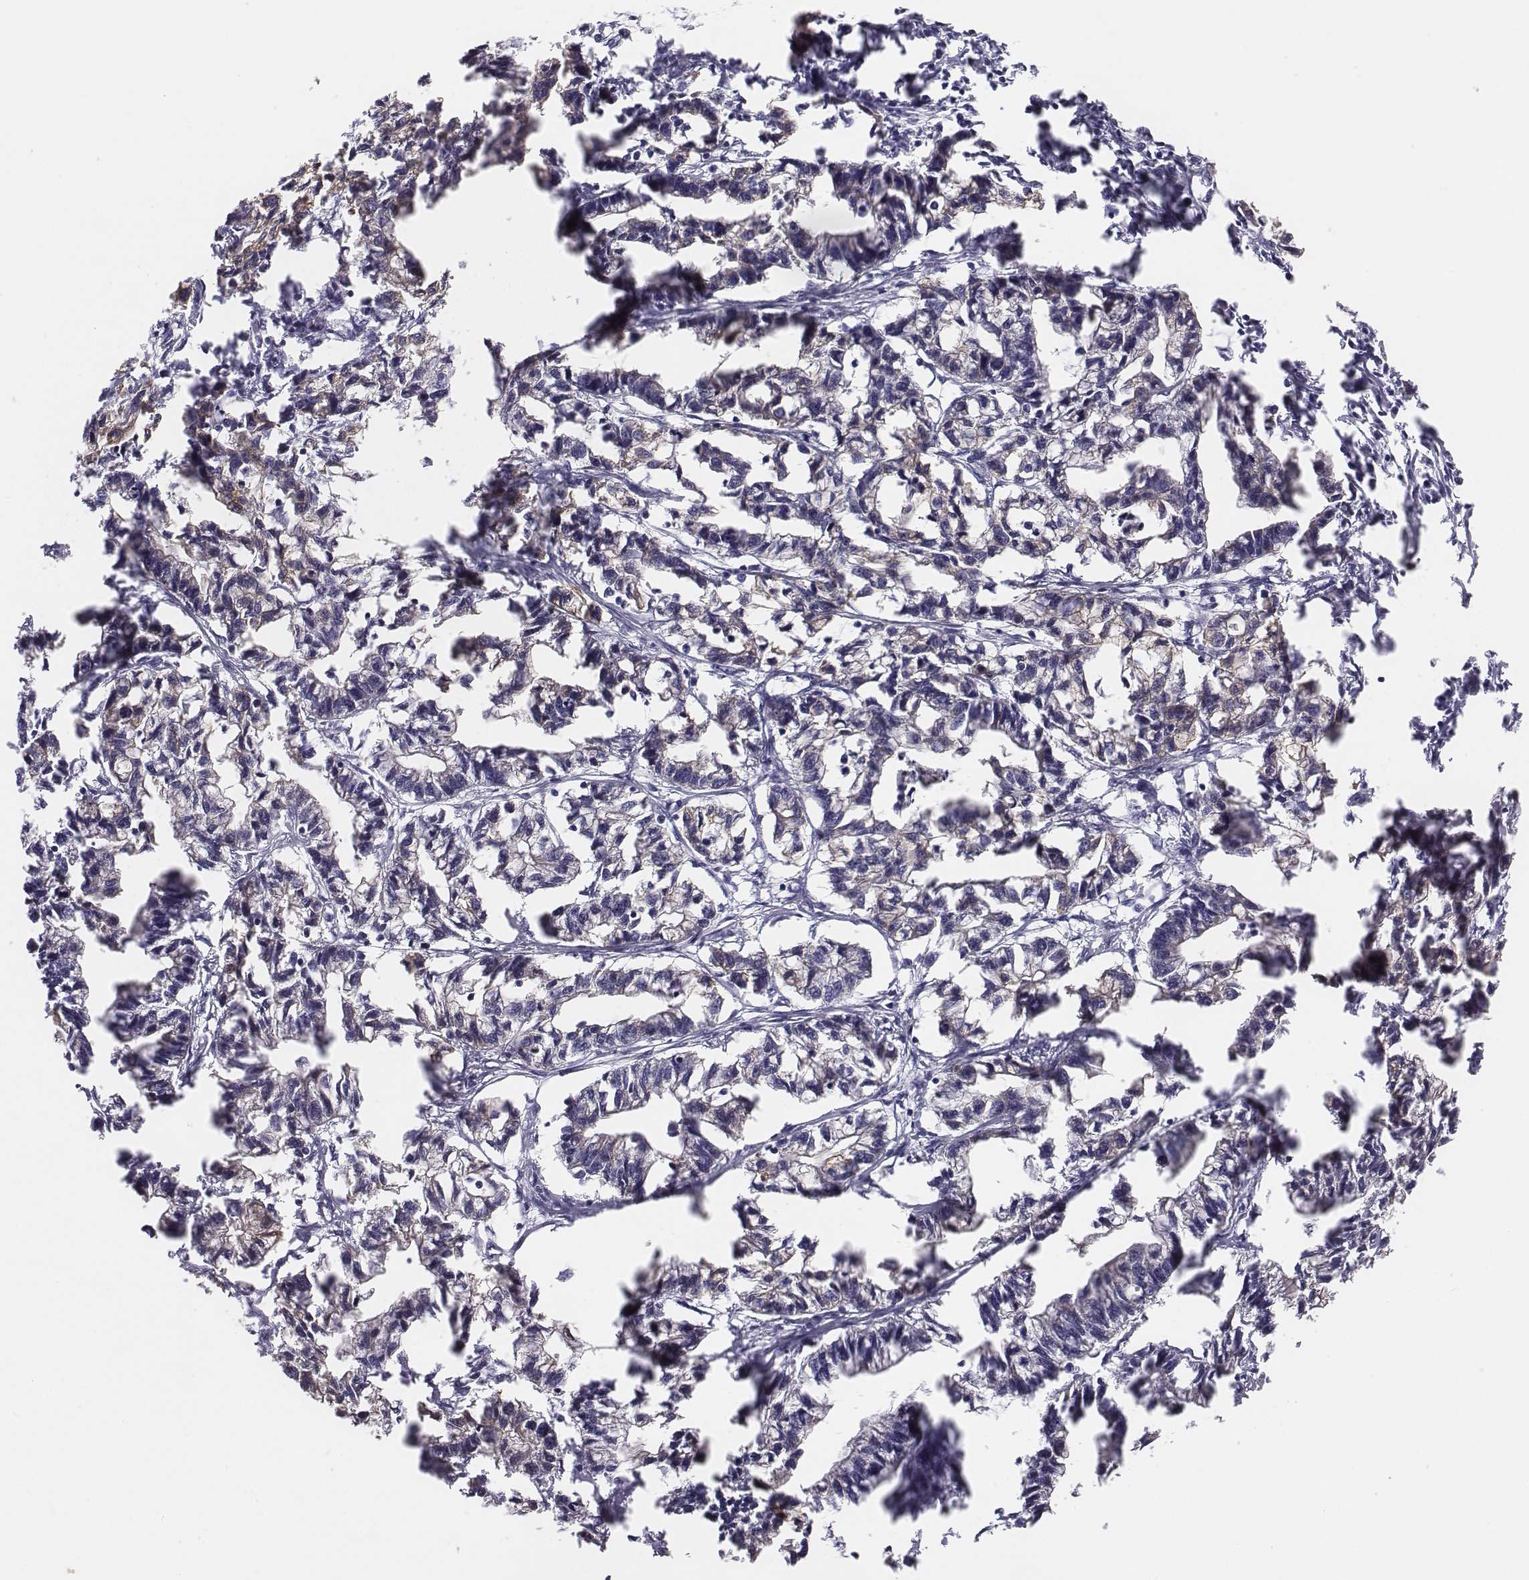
{"staining": {"intensity": "negative", "quantity": "none", "location": "none"}, "tissue": "stomach cancer", "cell_type": "Tumor cells", "image_type": "cancer", "snomed": [{"axis": "morphology", "description": "Adenocarcinoma, NOS"}, {"axis": "topography", "description": "Stomach"}], "caption": "A high-resolution micrograph shows immunohistochemistry staining of adenocarcinoma (stomach), which displays no significant positivity in tumor cells.", "gene": "CHST14", "patient": {"sex": "male", "age": 83}}